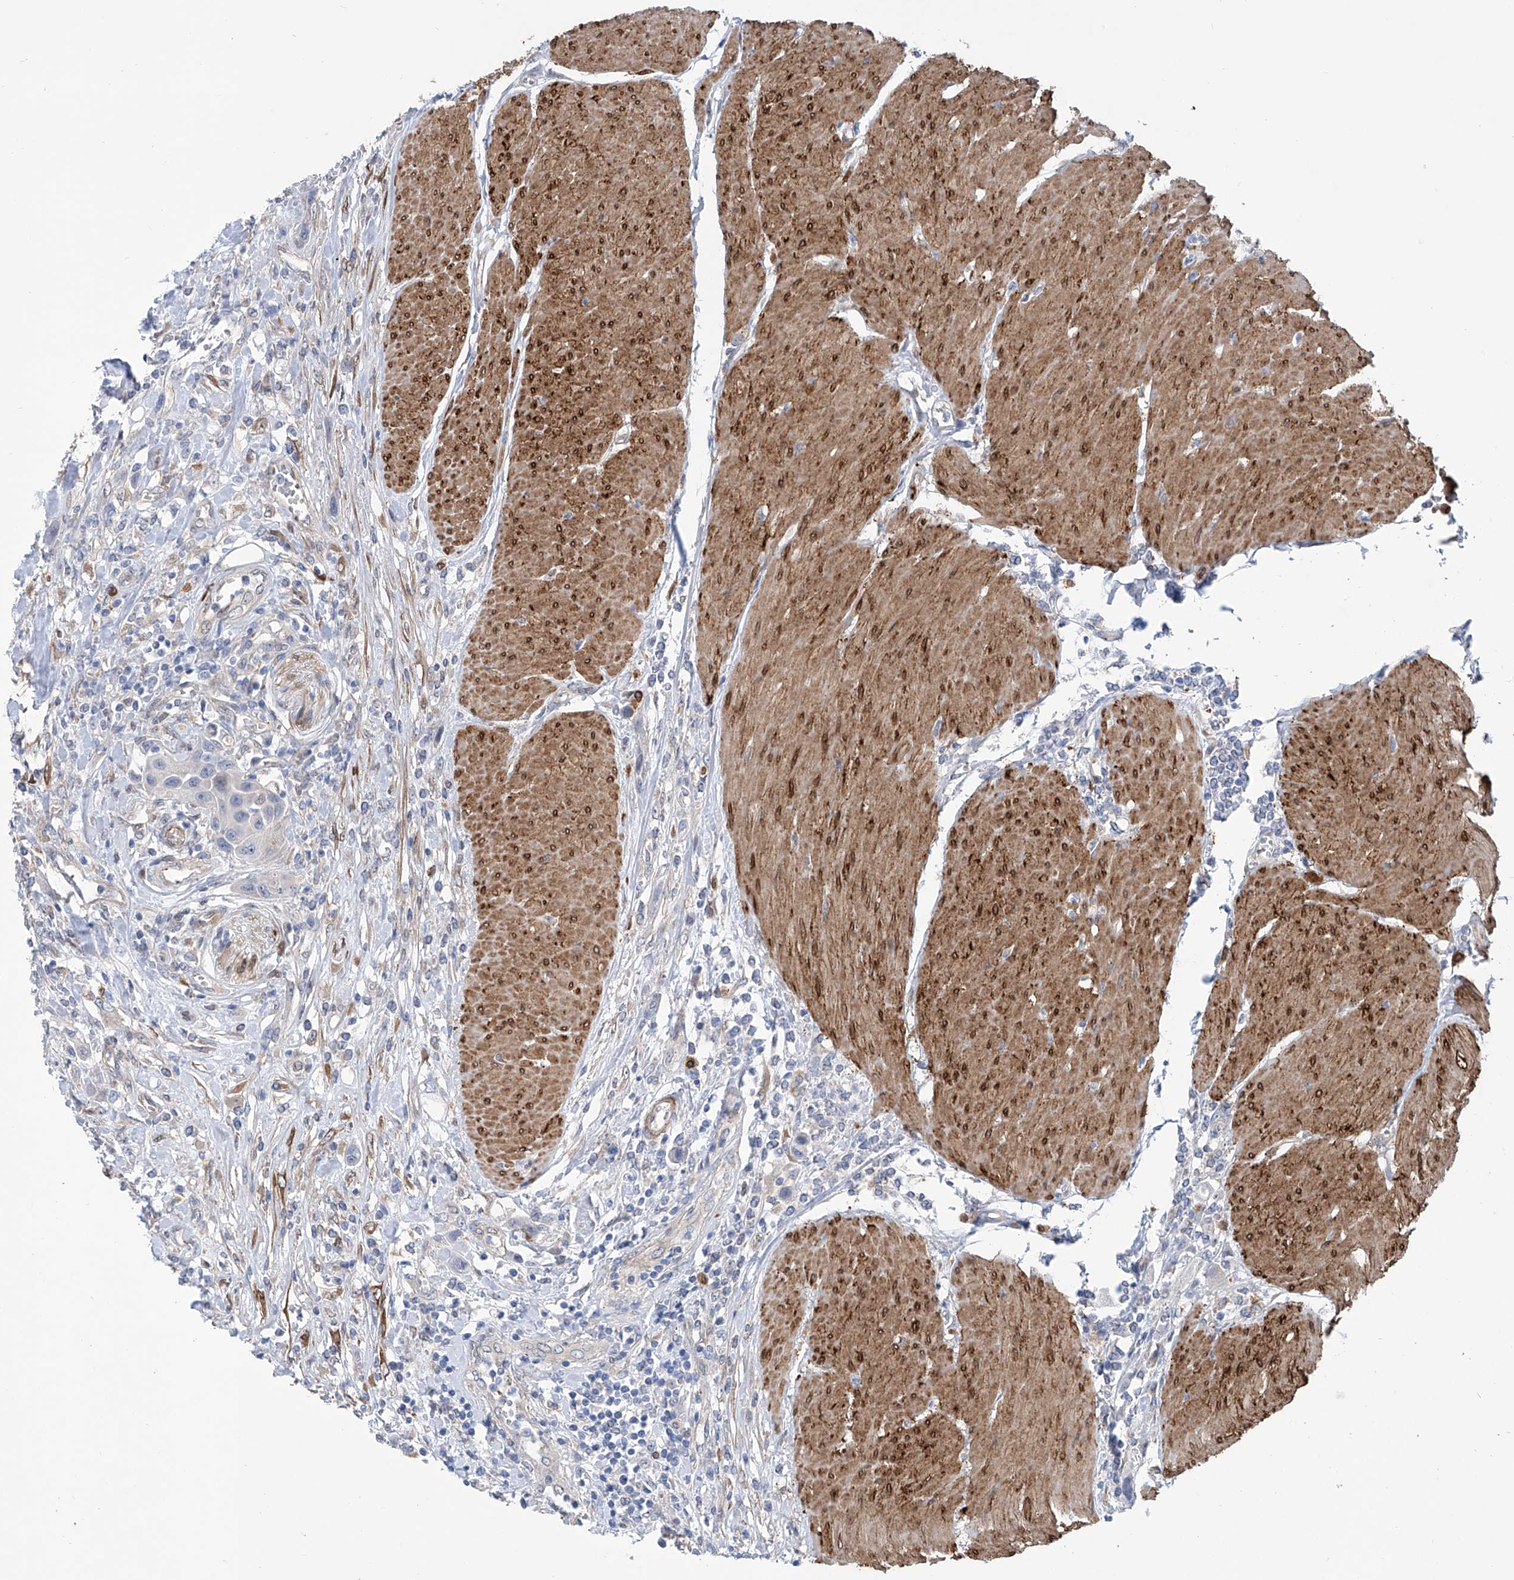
{"staining": {"intensity": "negative", "quantity": "none", "location": "none"}, "tissue": "urothelial cancer", "cell_type": "Tumor cells", "image_type": "cancer", "snomed": [{"axis": "morphology", "description": "Urothelial carcinoma, High grade"}, {"axis": "topography", "description": "Urinary bladder"}], "caption": "Micrograph shows no protein staining in tumor cells of high-grade urothelial carcinoma tissue.", "gene": "TNN", "patient": {"sex": "male", "age": 50}}